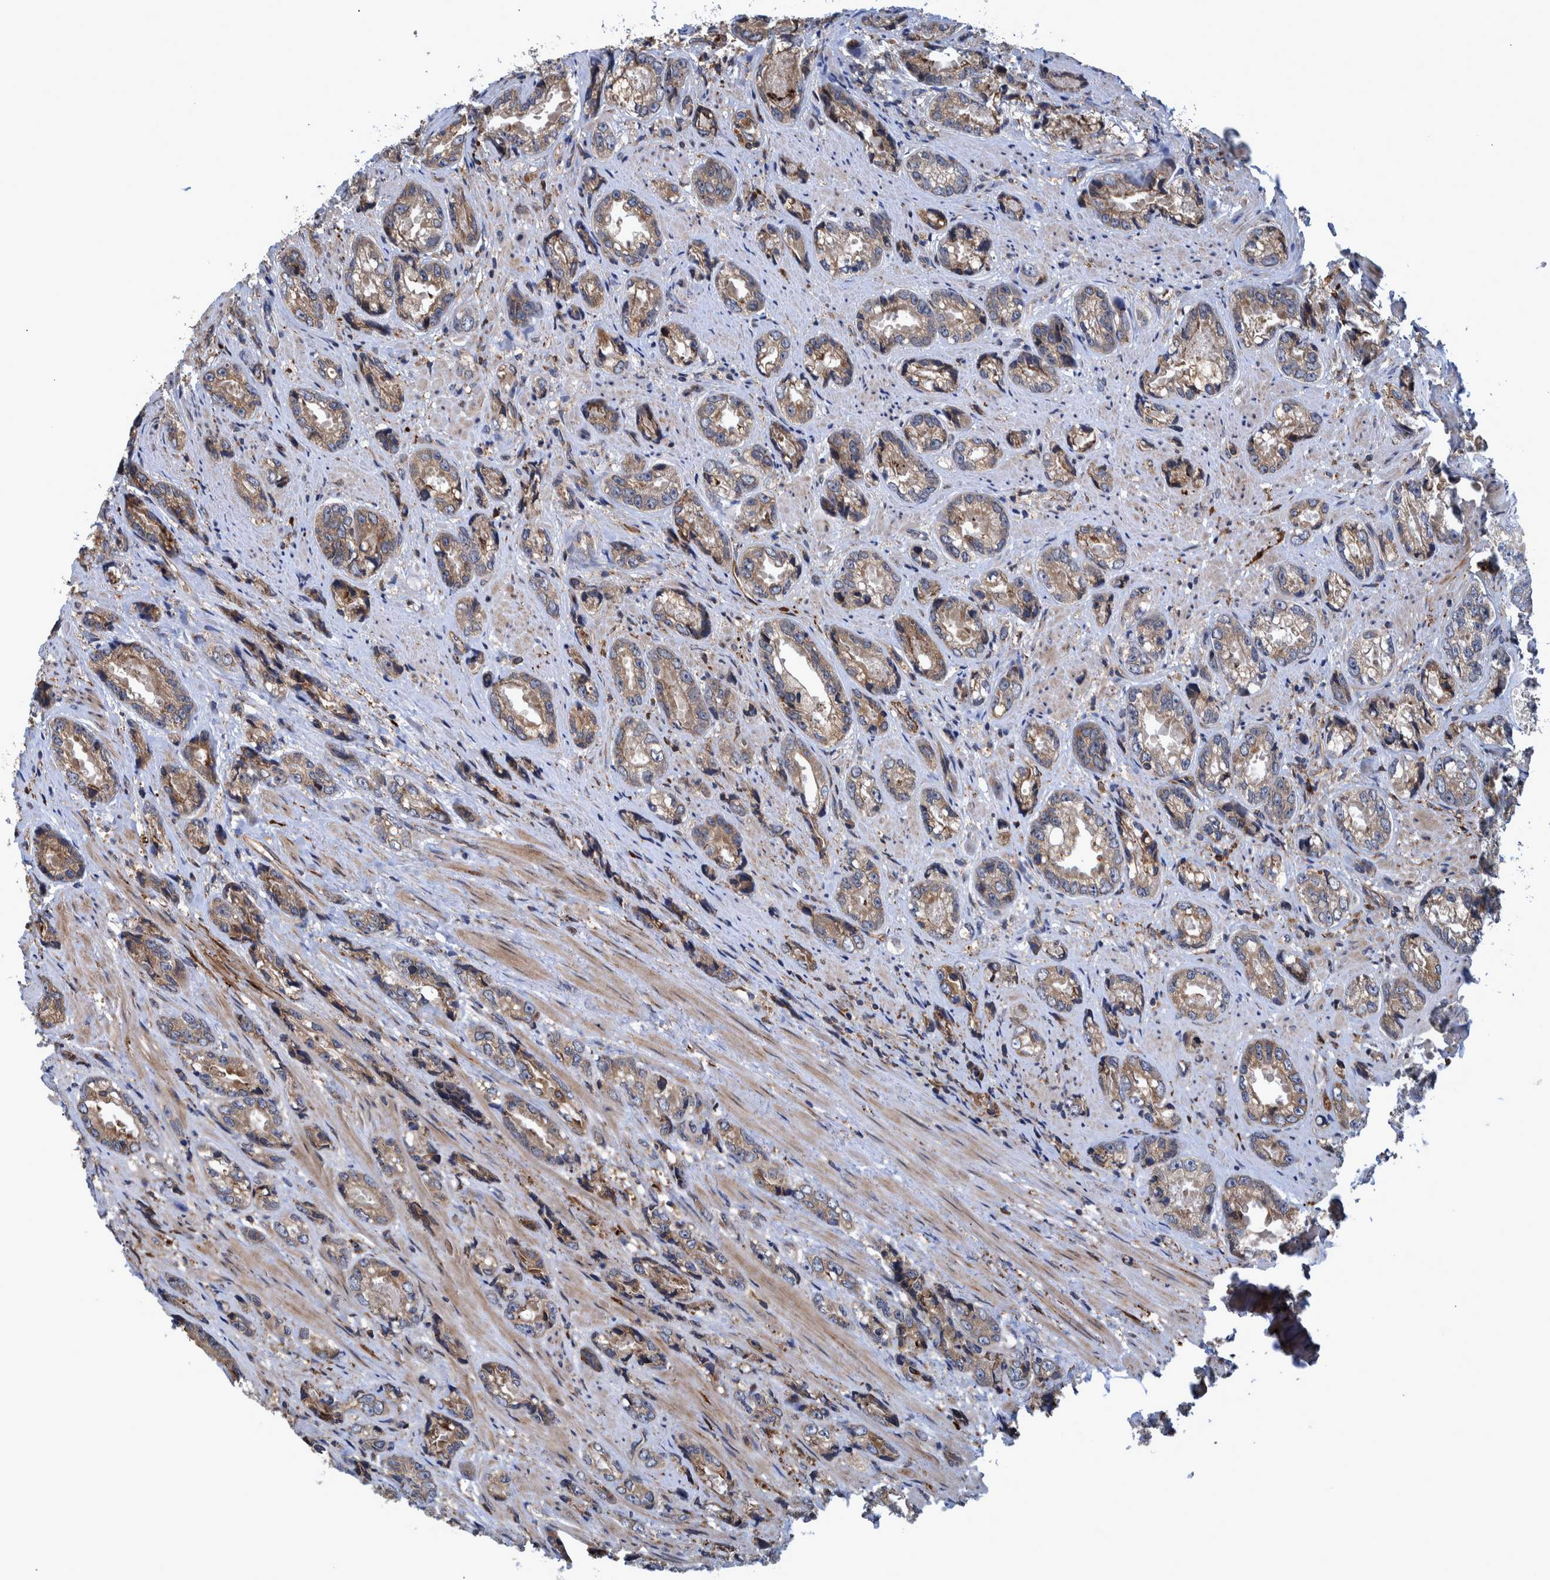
{"staining": {"intensity": "moderate", "quantity": "25%-75%", "location": "cytoplasmic/membranous"}, "tissue": "prostate cancer", "cell_type": "Tumor cells", "image_type": "cancer", "snomed": [{"axis": "morphology", "description": "Adenocarcinoma, High grade"}, {"axis": "topography", "description": "Prostate"}], "caption": "Protein expression analysis of high-grade adenocarcinoma (prostate) displays moderate cytoplasmic/membranous expression in about 25%-75% of tumor cells.", "gene": "SPAG5", "patient": {"sex": "male", "age": 61}}